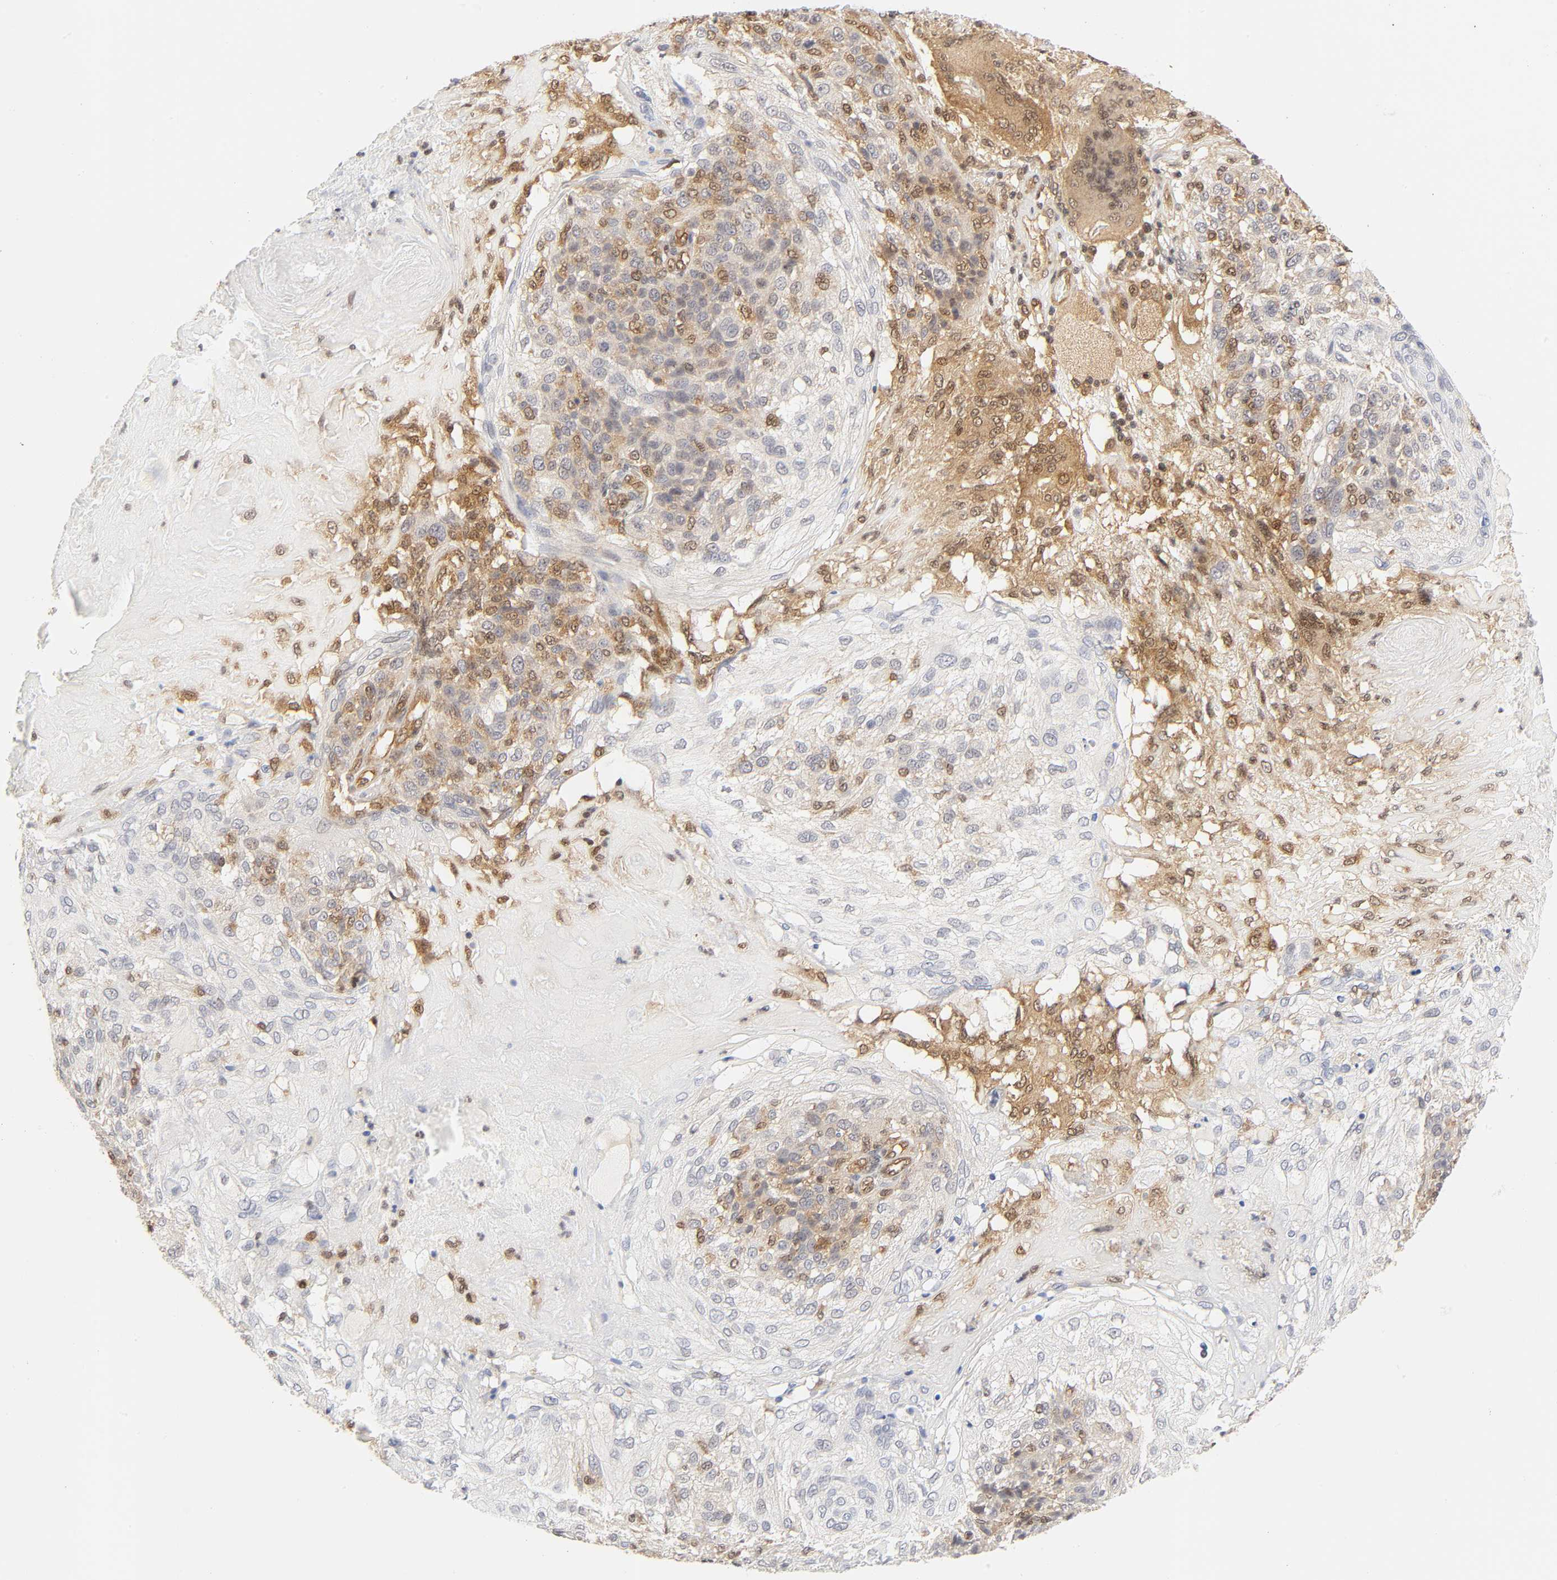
{"staining": {"intensity": "weak", "quantity": "25%-75%", "location": "cytoplasmic/membranous,nuclear"}, "tissue": "skin cancer", "cell_type": "Tumor cells", "image_type": "cancer", "snomed": [{"axis": "morphology", "description": "Normal tissue, NOS"}, {"axis": "morphology", "description": "Squamous cell carcinoma, NOS"}, {"axis": "topography", "description": "Skin"}], "caption": "IHC image of neoplastic tissue: skin cancer stained using immunohistochemistry displays low levels of weak protein expression localized specifically in the cytoplasmic/membranous and nuclear of tumor cells, appearing as a cytoplasmic/membranous and nuclear brown color.", "gene": "CDC37", "patient": {"sex": "female", "age": 83}}